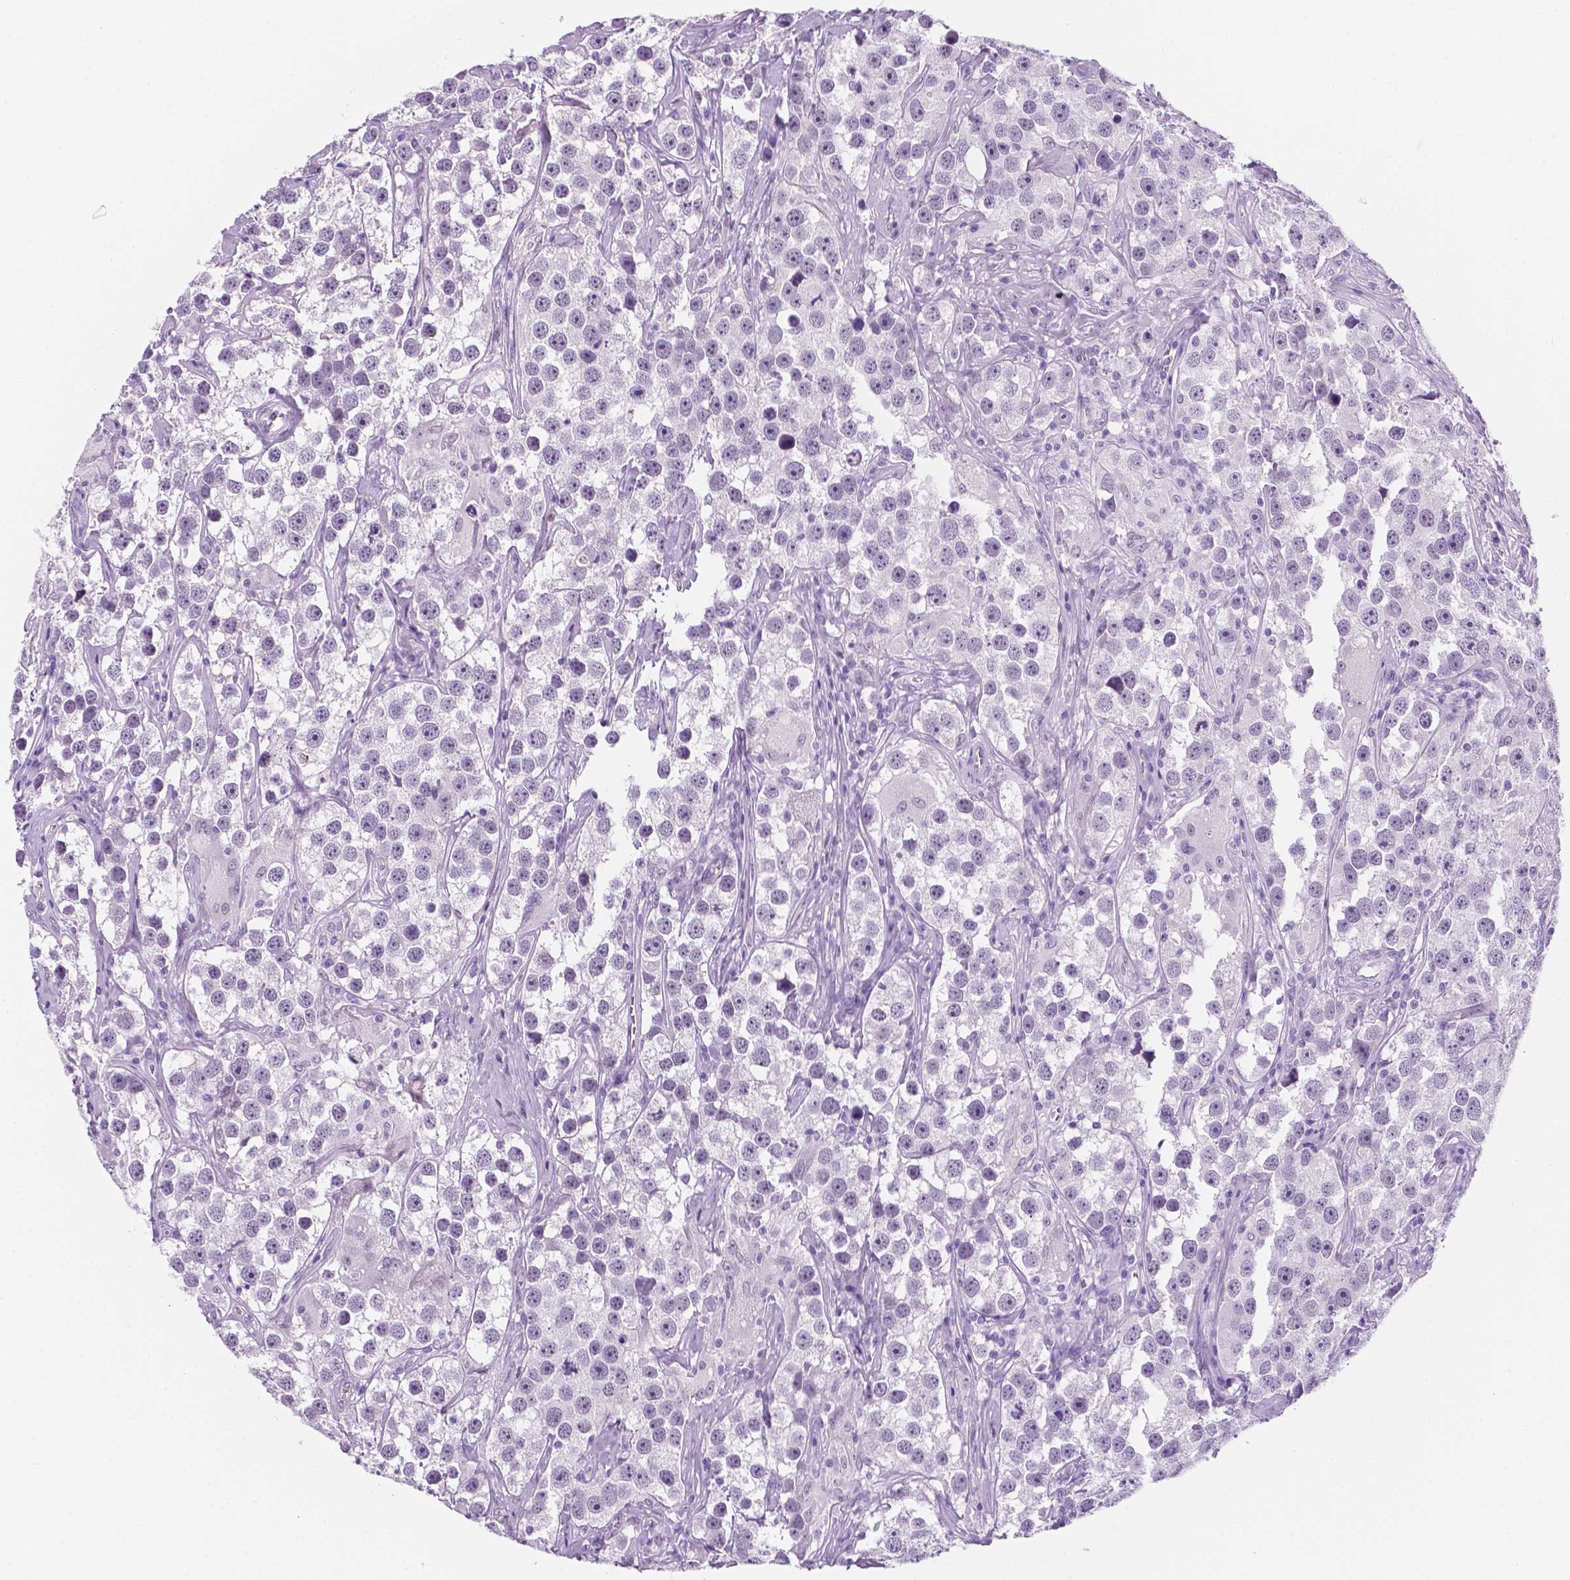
{"staining": {"intensity": "negative", "quantity": "none", "location": "none"}, "tissue": "testis cancer", "cell_type": "Tumor cells", "image_type": "cancer", "snomed": [{"axis": "morphology", "description": "Seminoma, NOS"}, {"axis": "topography", "description": "Testis"}], "caption": "Testis cancer was stained to show a protein in brown. There is no significant staining in tumor cells. (DAB (3,3'-diaminobenzidine) immunohistochemistry (IHC), high magnification).", "gene": "PPL", "patient": {"sex": "male", "age": 49}}